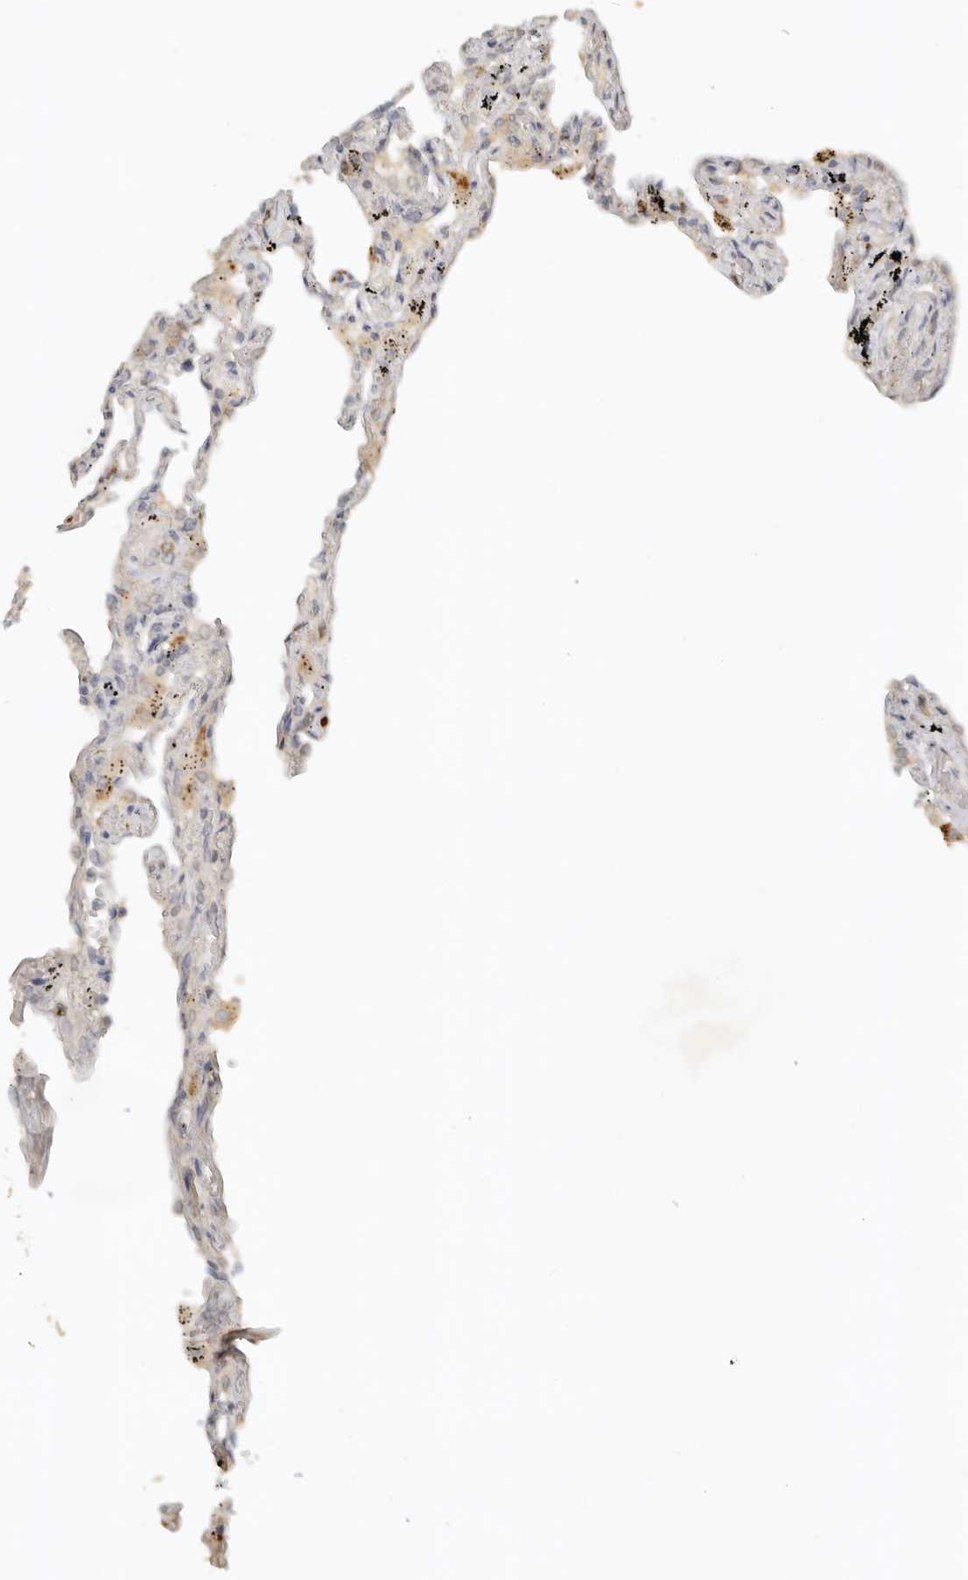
{"staining": {"intensity": "moderate", "quantity": "<25%", "location": "cytoplasmic/membranous"}, "tissue": "lung", "cell_type": "Alveolar cells", "image_type": "normal", "snomed": [{"axis": "morphology", "description": "Normal tissue, NOS"}, {"axis": "topography", "description": "Lung"}], "caption": "Immunohistochemical staining of benign lung reveals moderate cytoplasmic/membranous protein expression in about <25% of alveolar cells.", "gene": "KIF2B", "patient": {"sex": "male", "age": 59}}